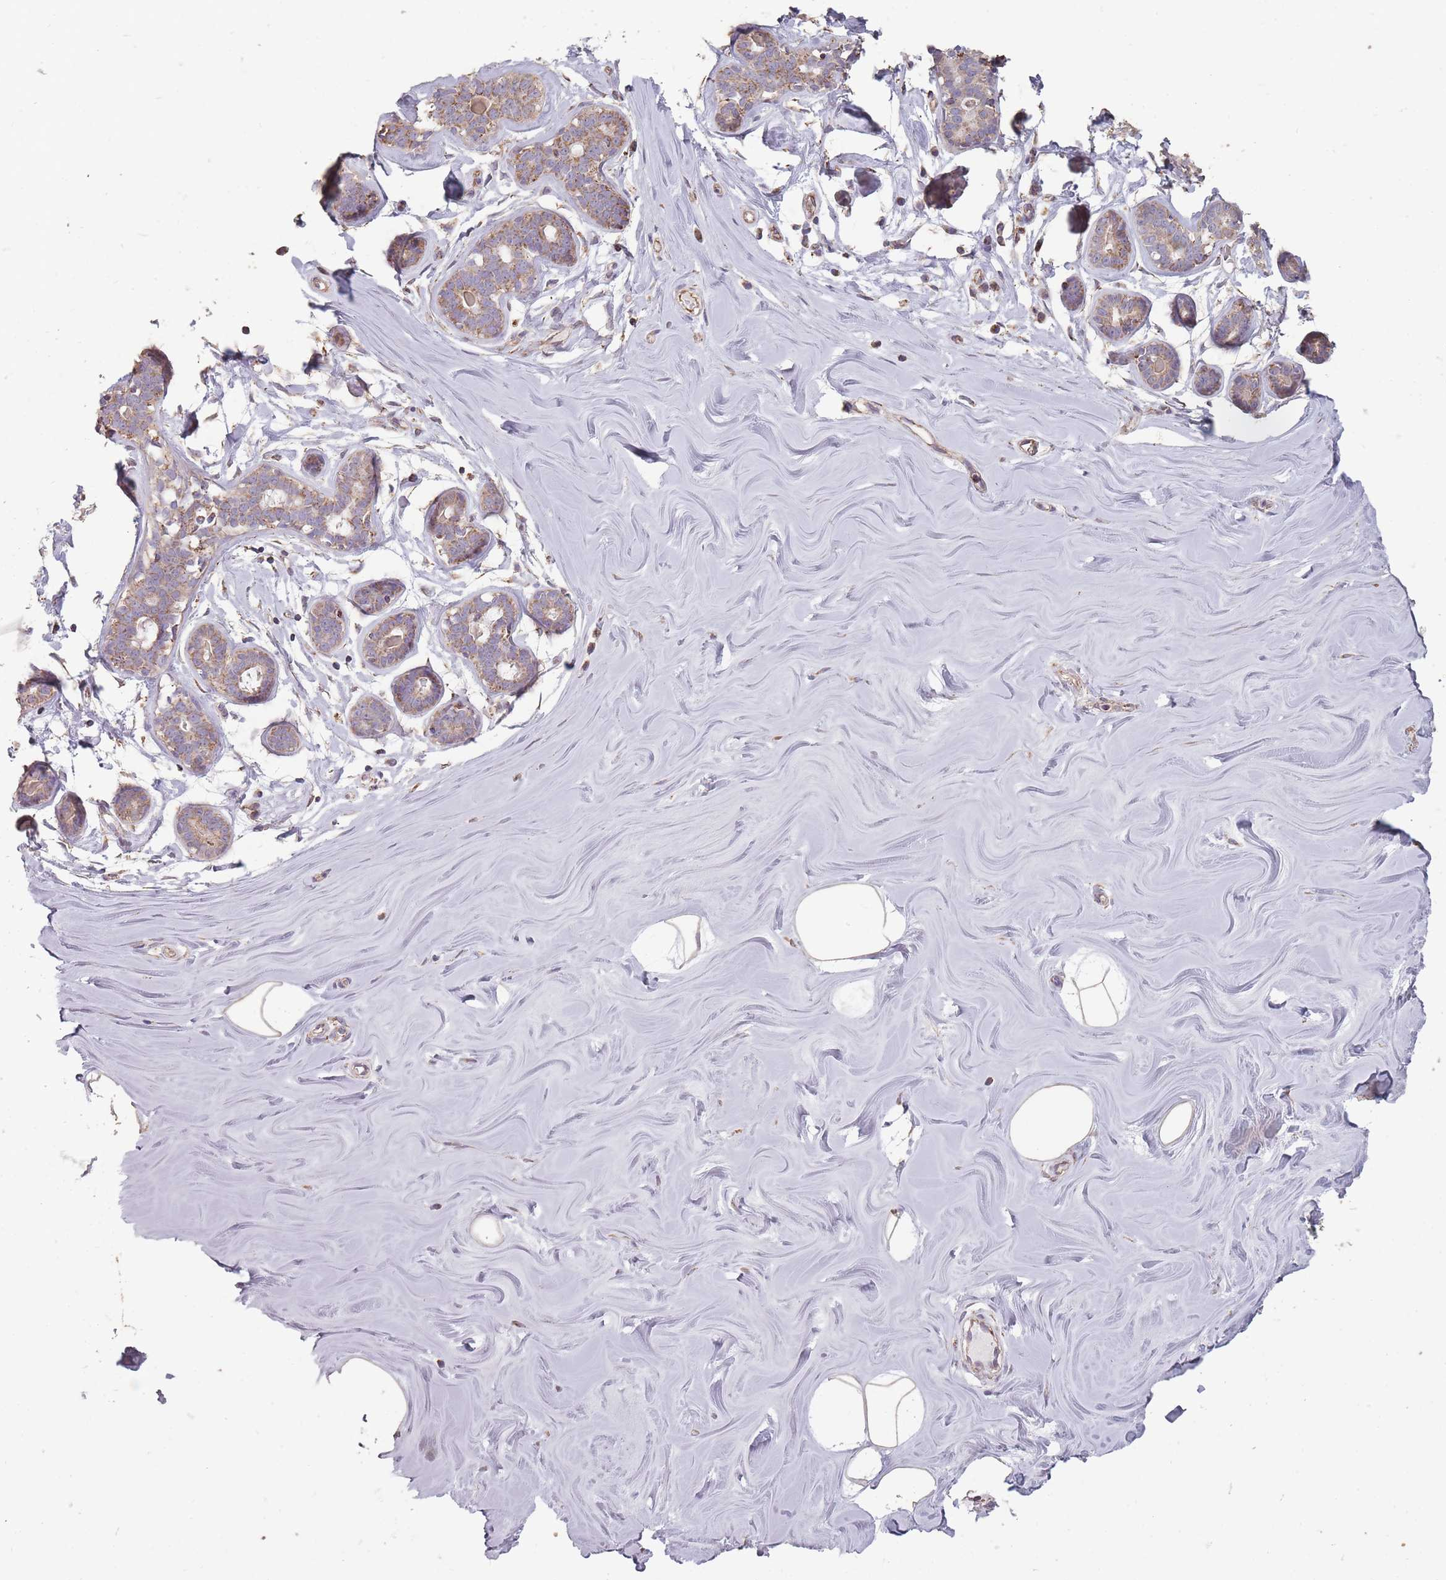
{"staining": {"intensity": "negative", "quantity": "none", "location": "none"}, "tissue": "breast", "cell_type": "Adipocytes", "image_type": "normal", "snomed": [{"axis": "morphology", "description": "Normal tissue, NOS"}, {"axis": "topography", "description": "Breast"}], "caption": "Immunohistochemistry micrograph of normal breast: breast stained with DAB (3,3'-diaminobenzidine) reveals no significant protein expression in adipocytes.", "gene": "CNOT8", "patient": {"sex": "female", "age": 25}}